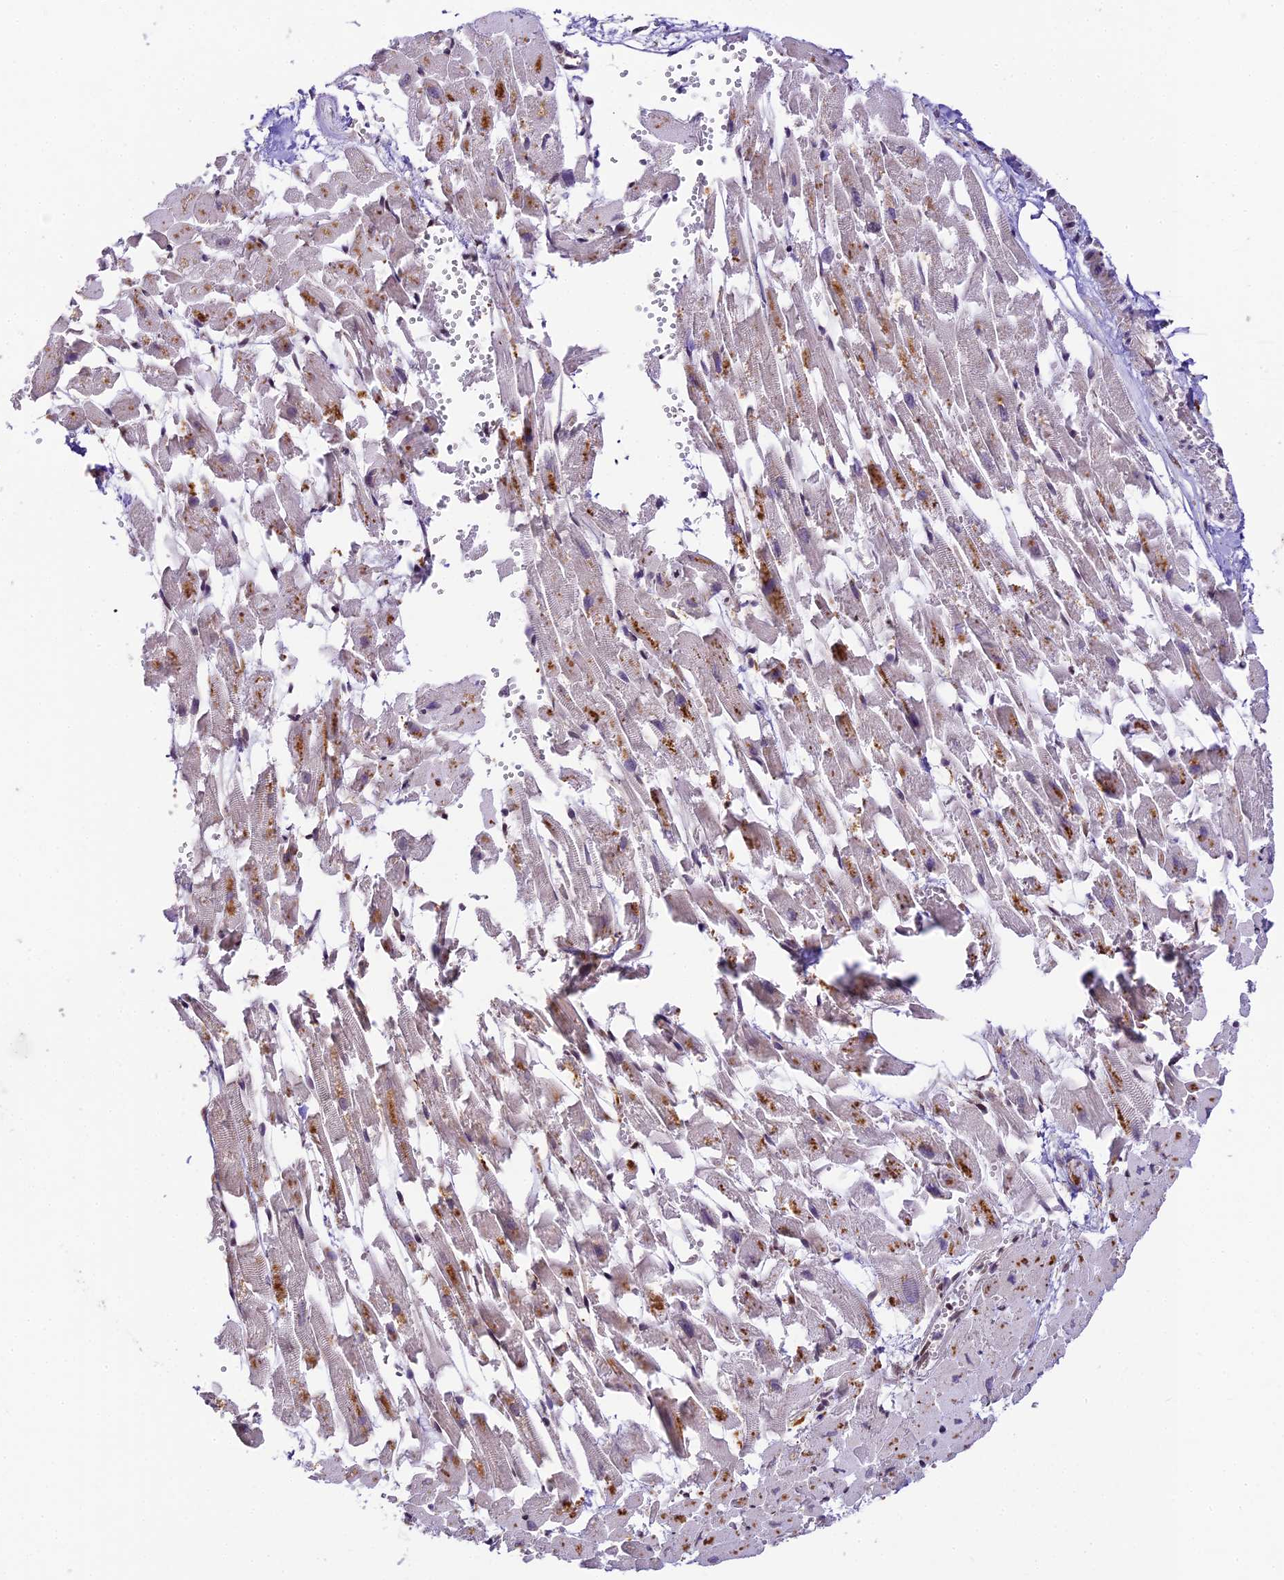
{"staining": {"intensity": "moderate", "quantity": "<25%", "location": "cytoplasmic/membranous"}, "tissue": "heart muscle", "cell_type": "Cardiomyocytes", "image_type": "normal", "snomed": [{"axis": "morphology", "description": "Normal tissue, NOS"}, {"axis": "topography", "description": "Heart"}], "caption": "Immunohistochemical staining of unremarkable heart muscle displays low levels of moderate cytoplasmic/membranous positivity in approximately <25% of cardiomyocytes.", "gene": "TRIM22", "patient": {"sex": "female", "age": 64}}